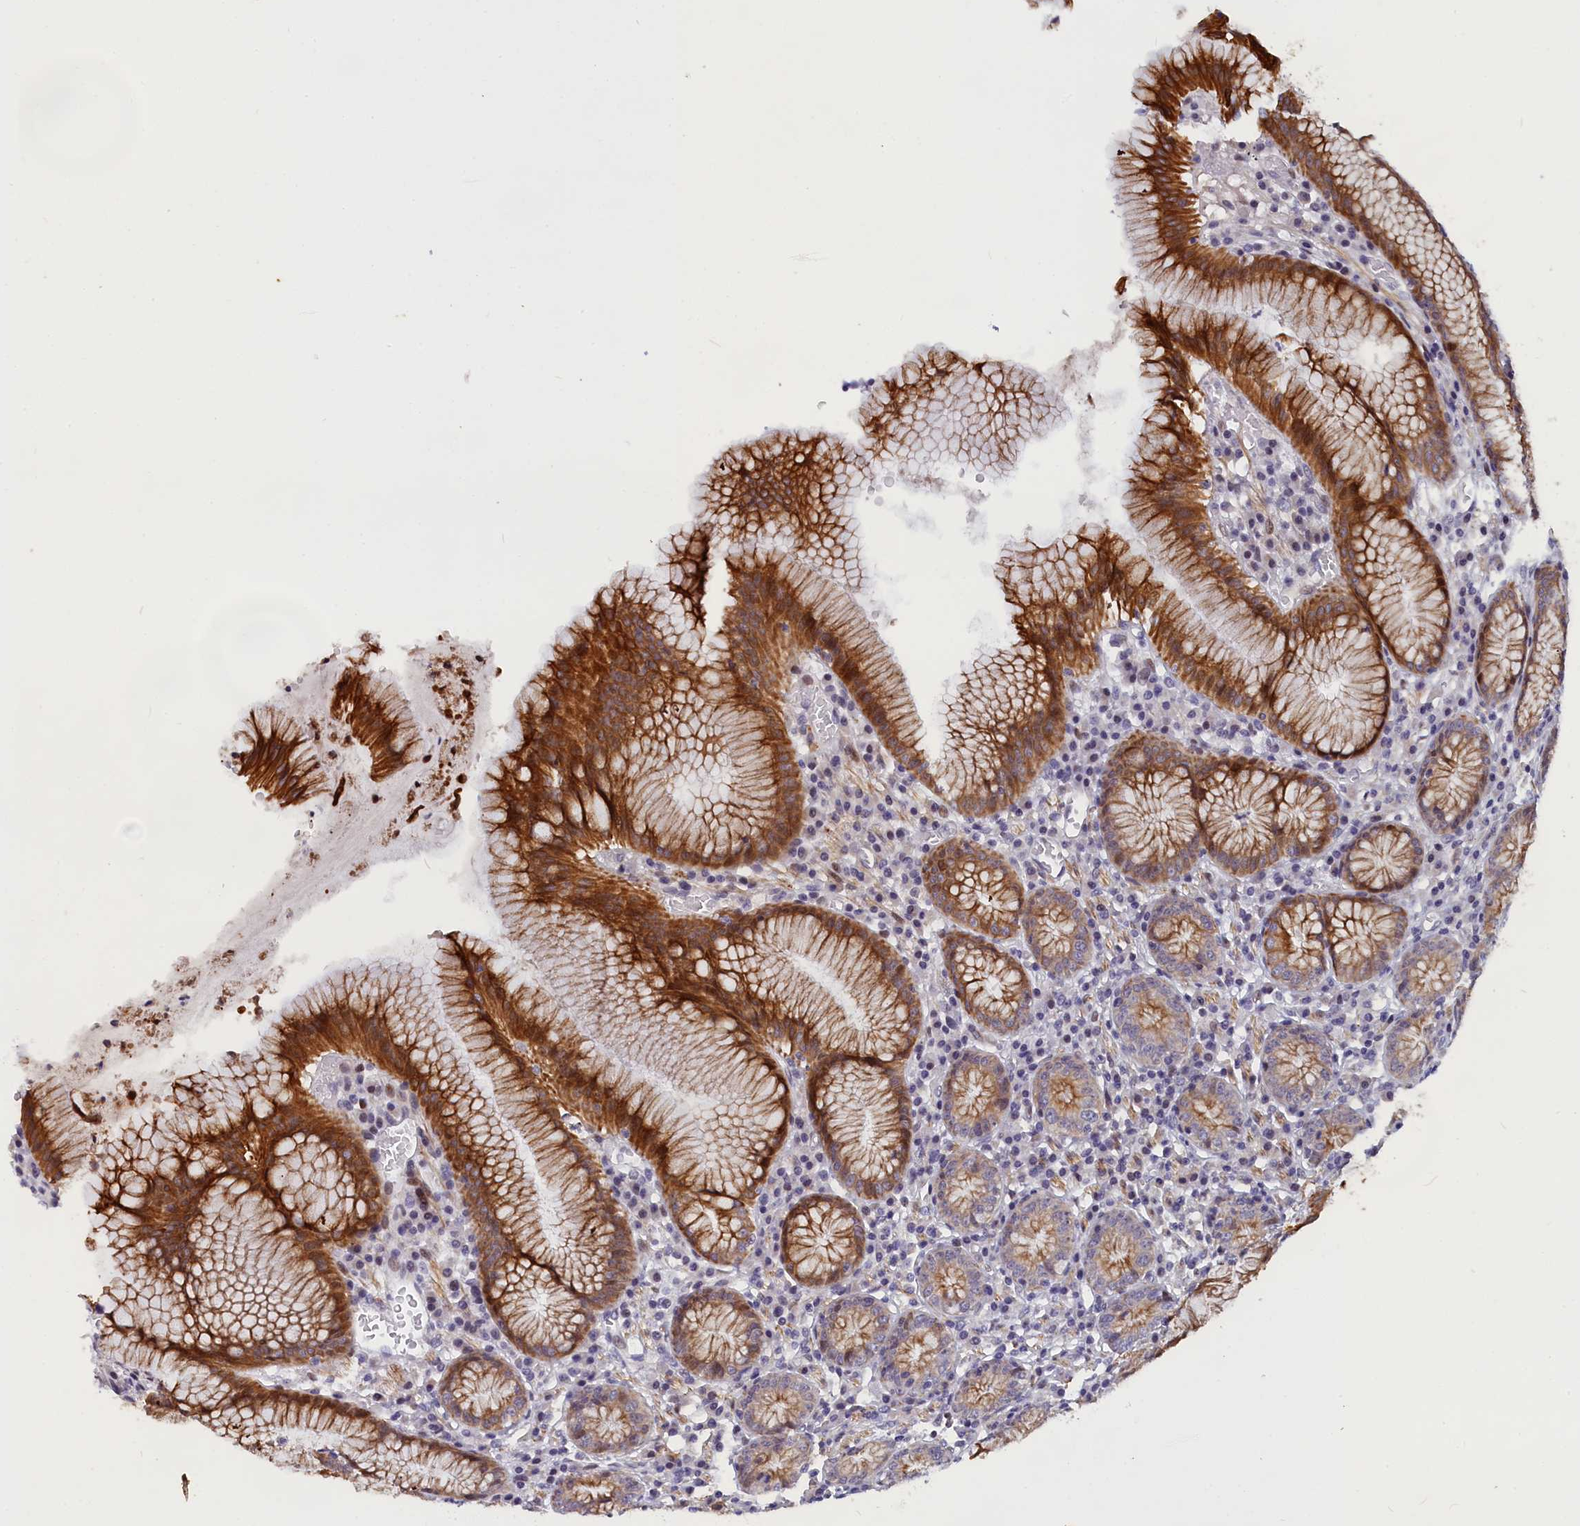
{"staining": {"intensity": "strong", "quantity": "25%-75%", "location": "cytoplasmic/membranous"}, "tissue": "stomach", "cell_type": "Glandular cells", "image_type": "normal", "snomed": [{"axis": "morphology", "description": "Normal tissue, NOS"}, {"axis": "topography", "description": "Stomach"}], "caption": "This is an image of immunohistochemistry (IHC) staining of normal stomach, which shows strong positivity in the cytoplasmic/membranous of glandular cells.", "gene": "ANKRD34B", "patient": {"sex": "male", "age": 55}}